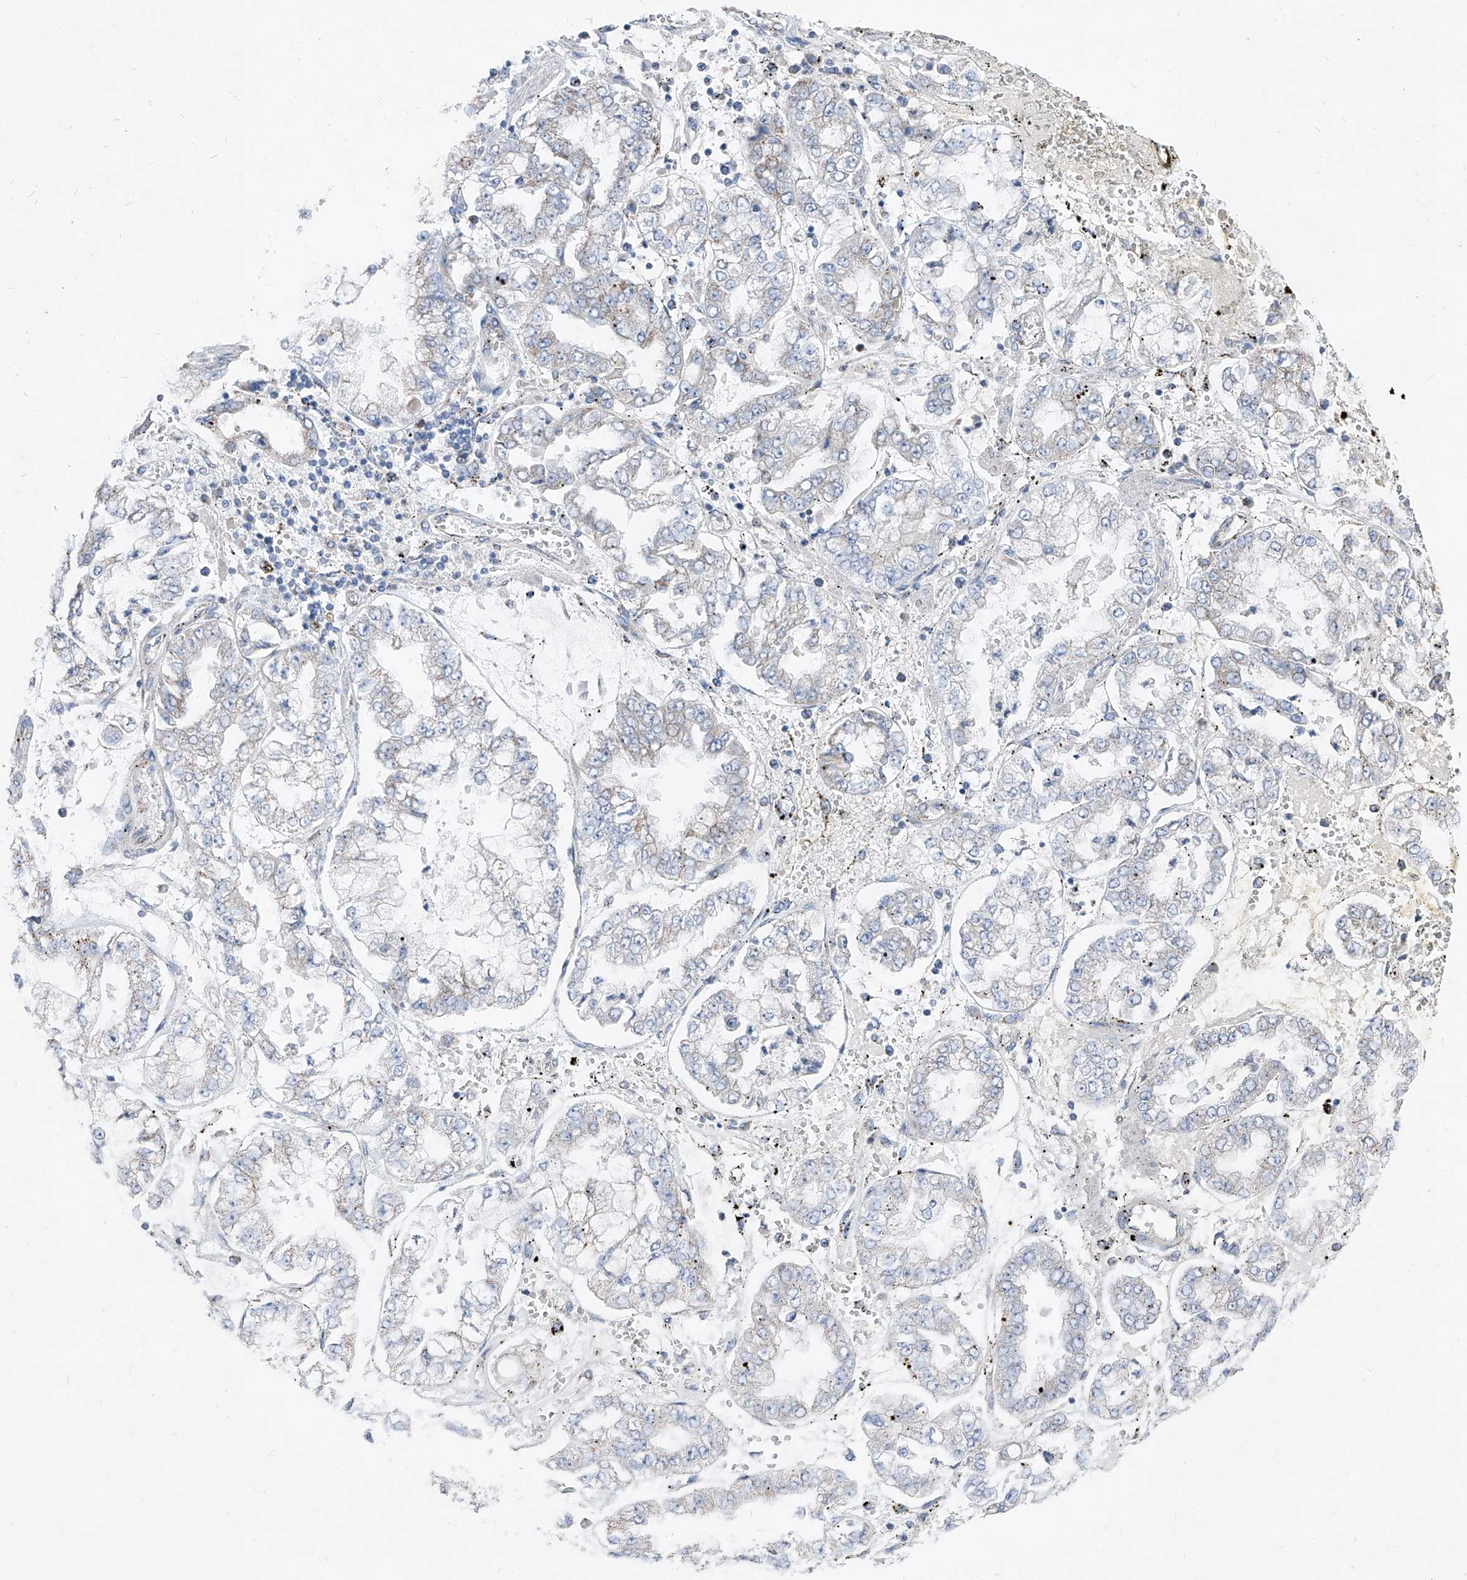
{"staining": {"intensity": "negative", "quantity": "none", "location": "none"}, "tissue": "stomach cancer", "cell_type": "Tumor cells", "image_type": "cancer", "snomed": [{"axis": "morphology", "description": "Adenocarcinoma, NOS"}, {"axis": "topography", "description": "Stomach"}], "caption": "Tumor cells are negative for brown protein staining in adenocarcinoma (stomach).", "gene": "AGPS", "patient": {"sex": "male", "age": 76}}